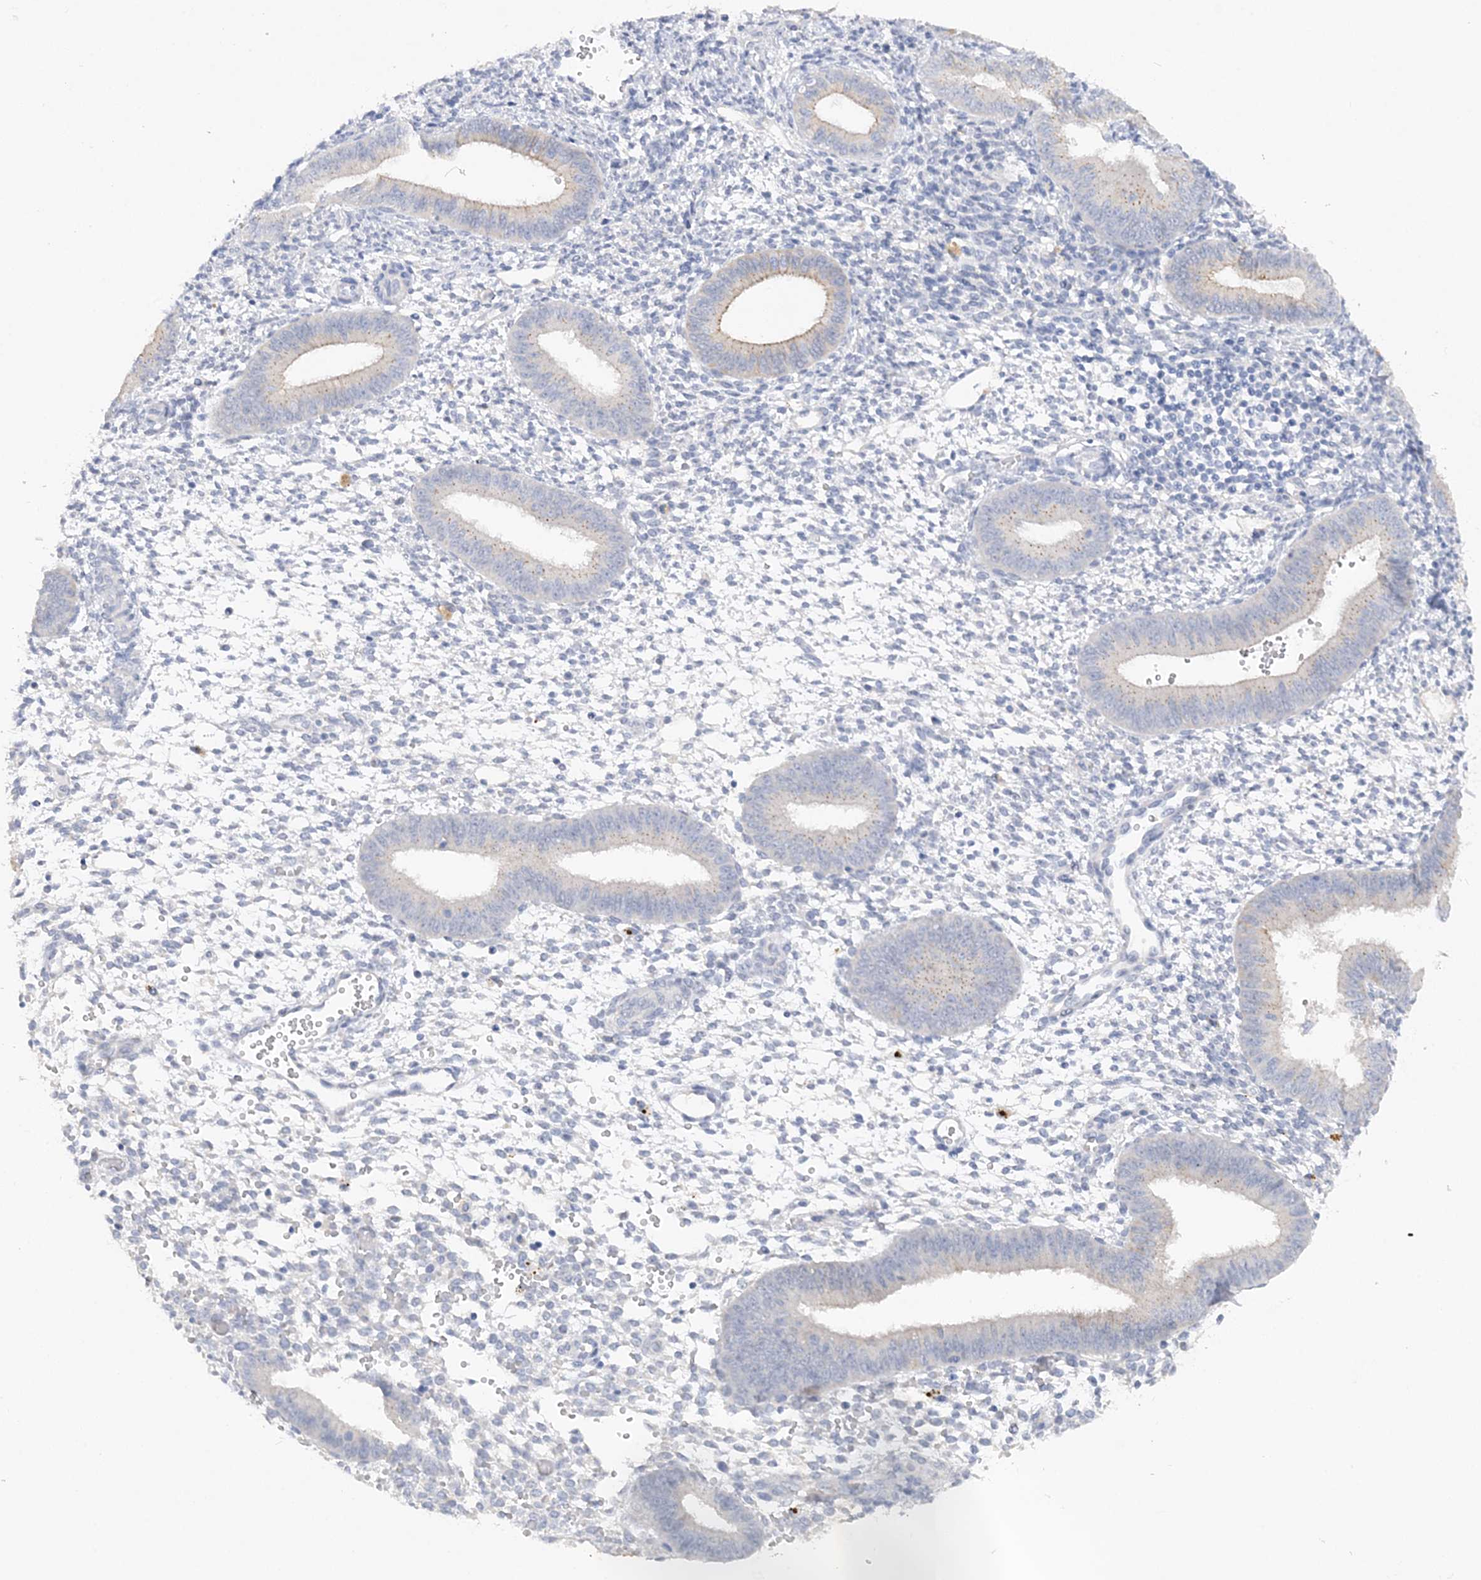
{"staining": {"intensity": "negative", "quantity": "none", "location": "none"}, "tissue": "endometrium", "cell_type": "Cells in endometrial stroma", "image_type": "normal", "snomed": [{"axis": "morphology", "description": "Normal tissue, NOS"}, {"axis": "topography", "description": "Uterus"}, {"axis": "topography", "description": "Endometrium"}], "caption": "DAB (3,3'-diaminobenzidine) immunohistochemical staining of normal human endometrium exhibits no significant expression in cells in endometrial stroma. (DAB (3,3'-diaminobenzidine) immunohistochemistry, high magnification).", "gene": "RPEL1", "patient": {"sex": "female", "age": 48}}